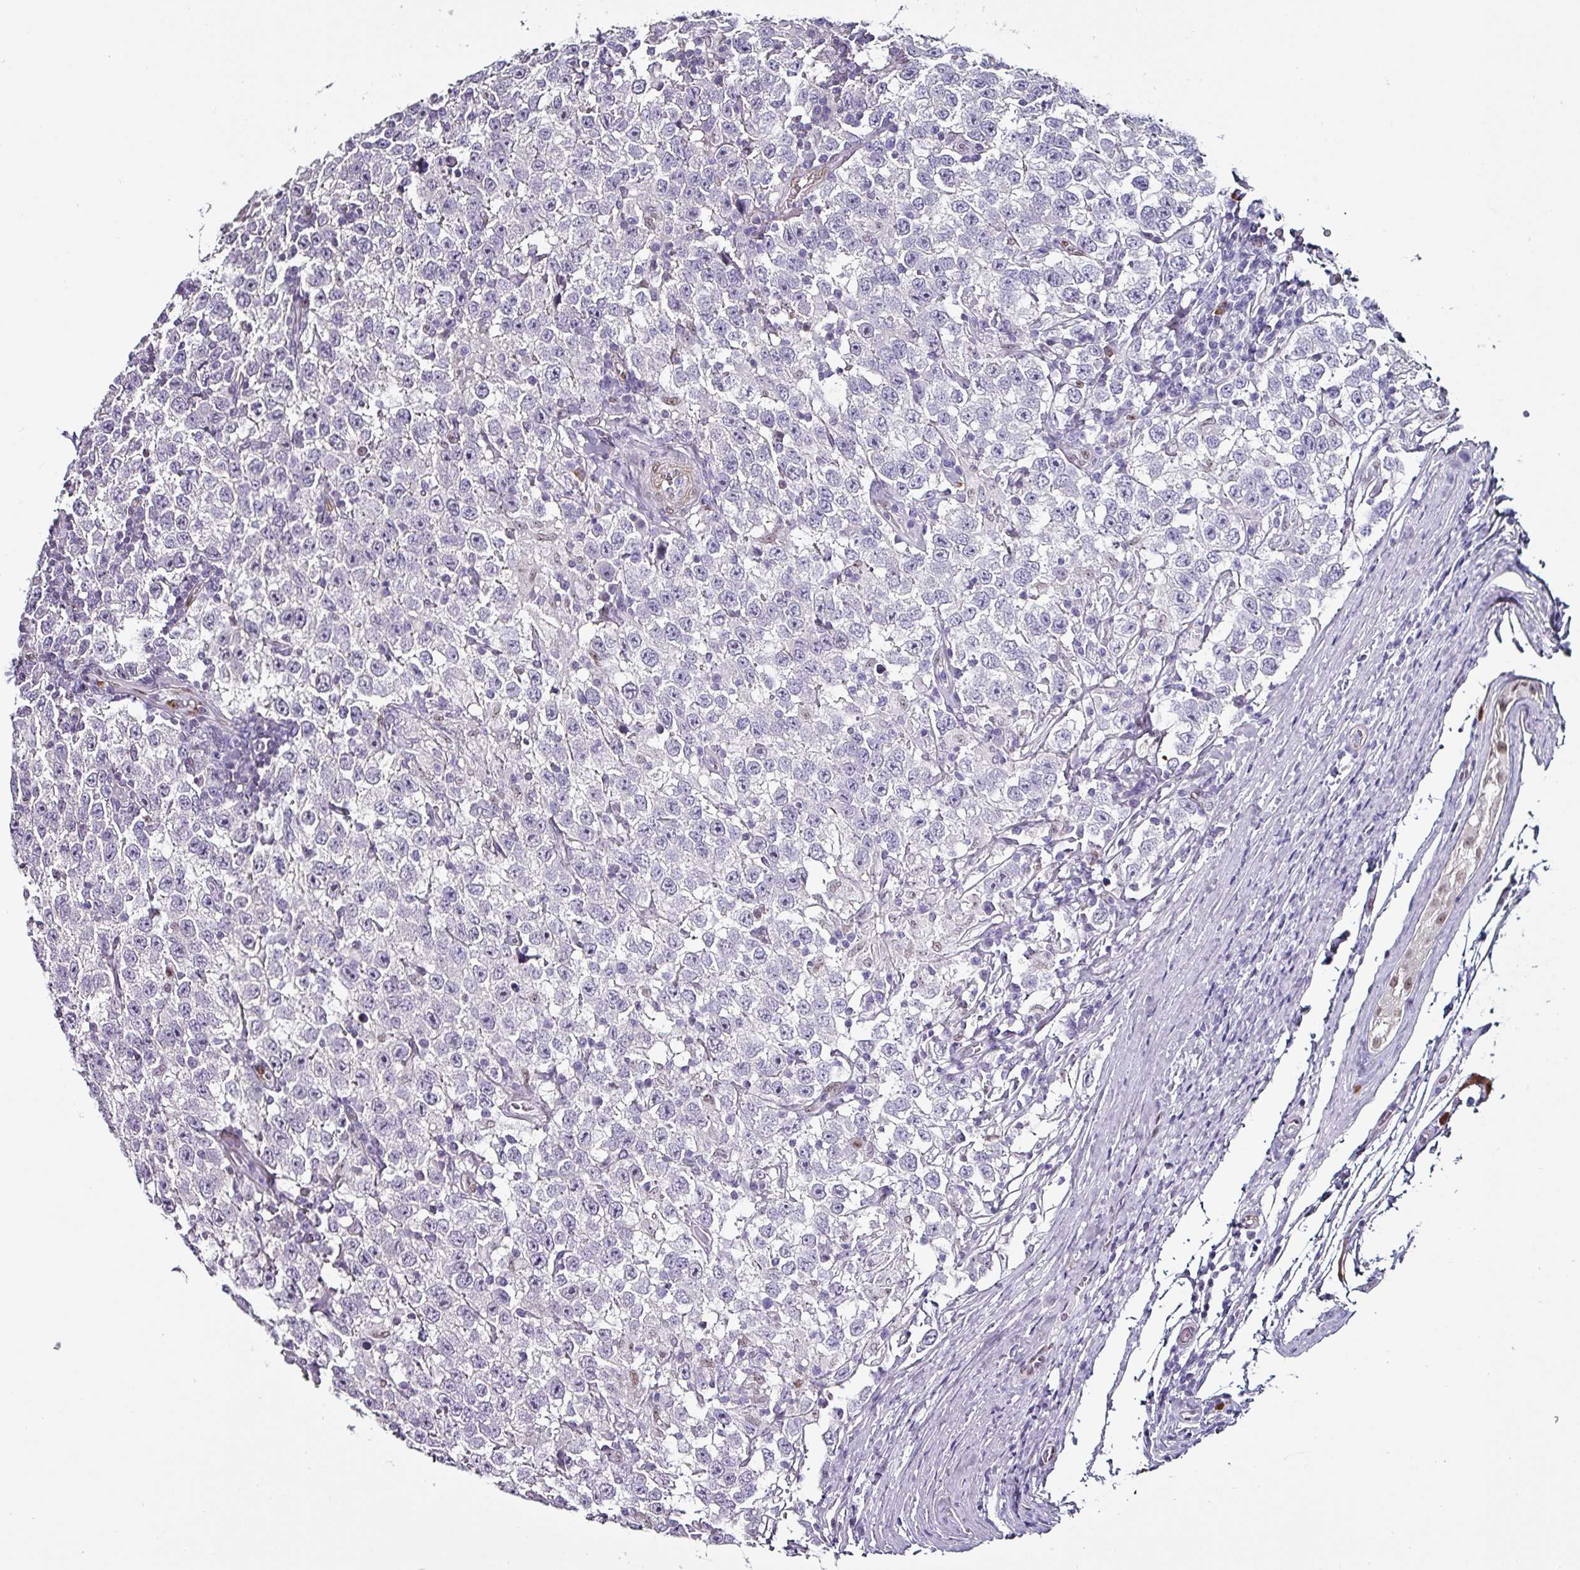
{"staining": {"intensity": "negative", "quantity": "none", "location": "none"}, "tissue": "testis cancer", "cell_type": "Tumor cells", "image_type": "cancer", "snomed": [{"axis": "morphology", "description": "Seminoma, NOS"}, {"axis": "topography", "description": "Testis"}], "caption": "Histopathology image shows no significant protein expression in tumor cells of testis cancer (seminoma).", "gene": "ZNF816-ZNF321P", "patient": {"sex": "male", "age": 41}}